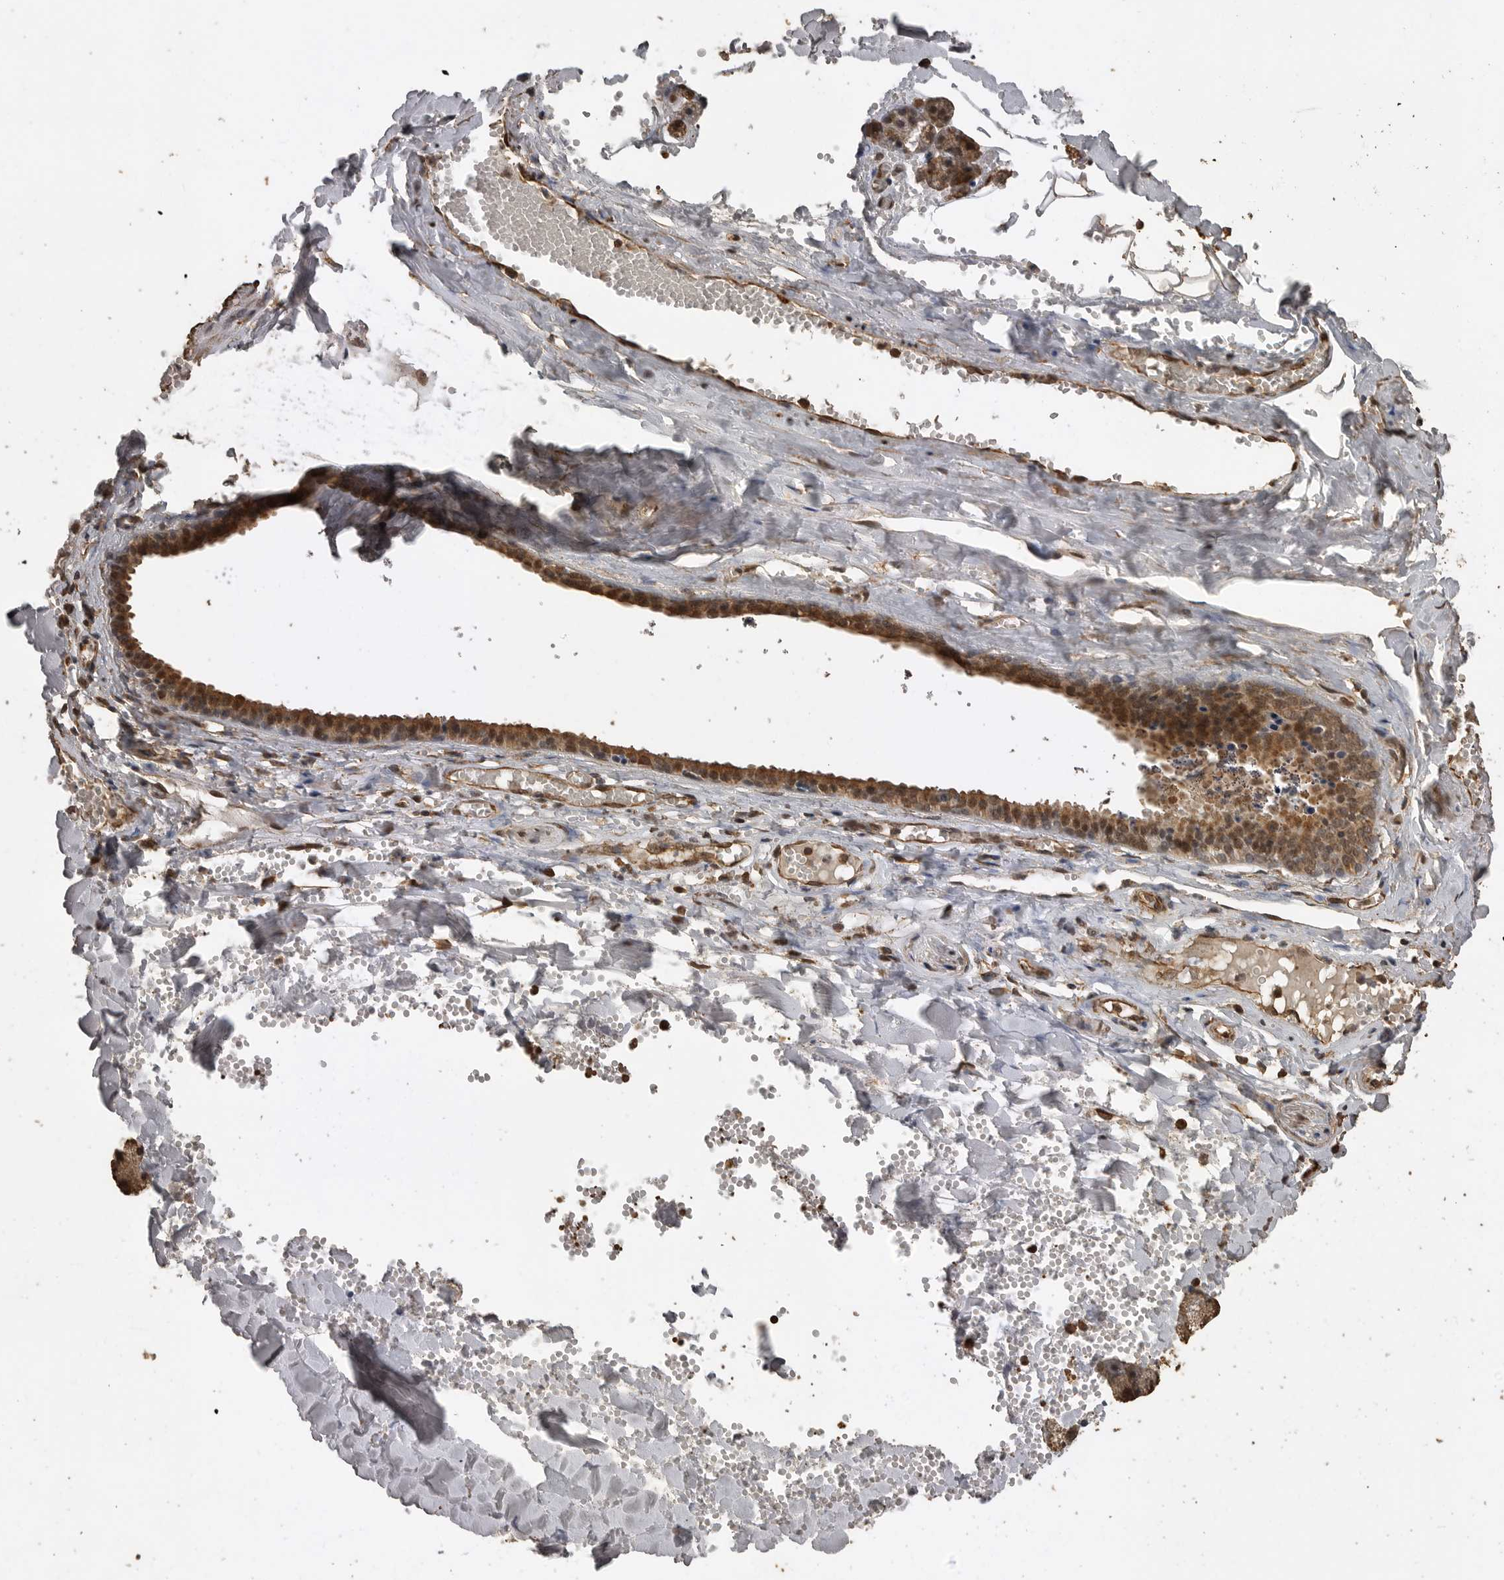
{"staining": {"intensity": "moderate", "quantity": ">75%", "location": "cytoplasmic/membranous"}, "tissue": "salivary gland", "cell_type": "Glandular cells", "image_type": "normal", "snomed": [{"axis": "morphology", "description": "Normal tissue, NOS"}, {"axis": "topography", "description": "Salivary gland"}], "caption": "DAB (3,3'-diaminobenzidine) immunohistochemical staining of normal human salivary gland demonstrates moderate cytoplasmic/membranous protein expression in about >75% of glandular cells.", "gene": "PINK1", "patient": {"sex": "male", "age": 62}}